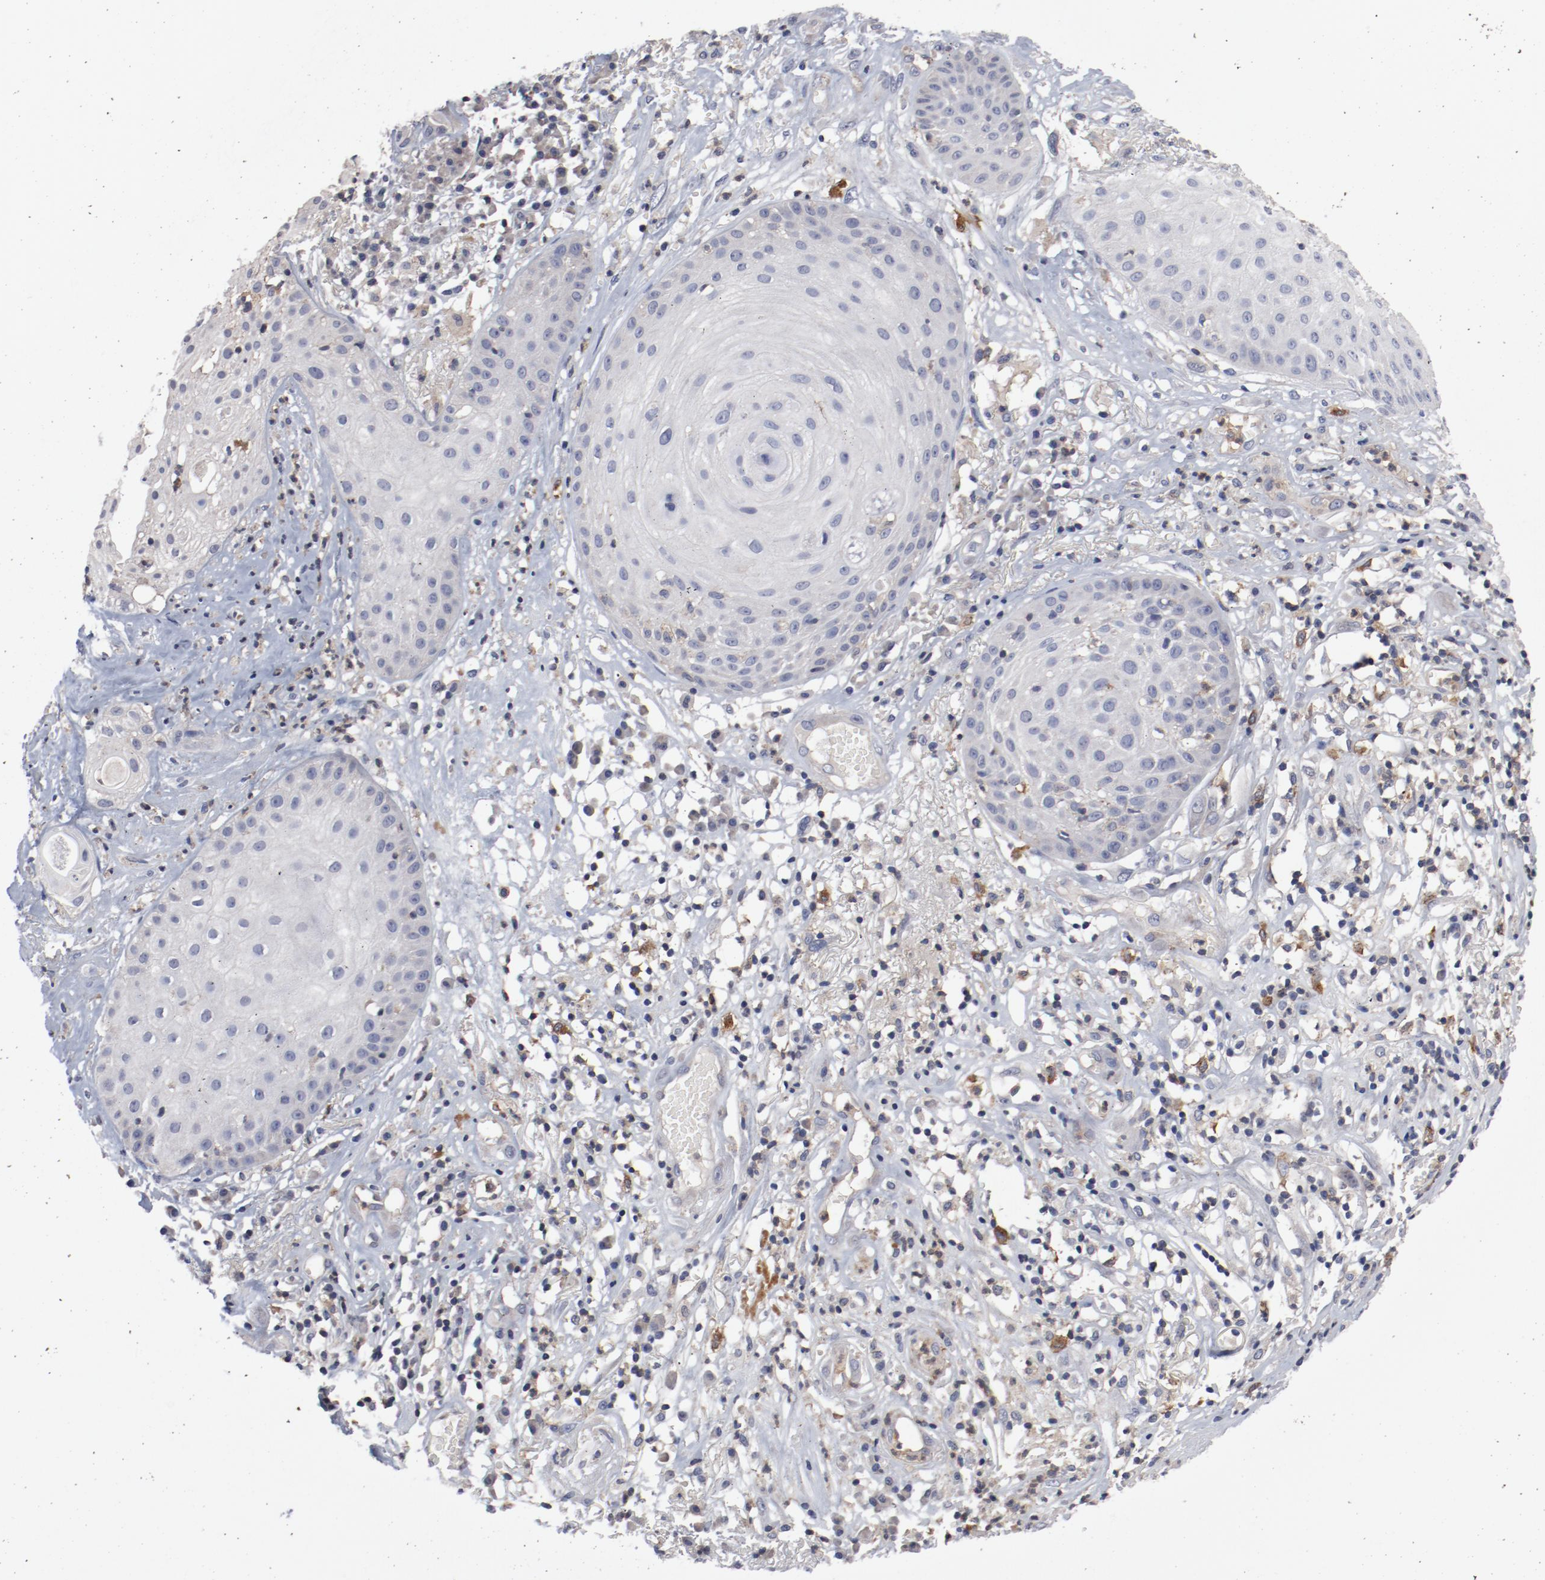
{"staining": {"intensity": "negative", "quantity": "none", "location": "none"}, "tissue": "skin cancer", "cell_type": "Tumor cells", "image_type": "cancer", "snomed": [{"axis": "morphology", "description": "Squamous cell carcinoma, NOS"}, {"axis": "topography", "description": "Skin"}], "caption": "This image is of skin squamous cell carcinoma stained with immunohistochemistry (IHC) to label a protein in brown with the nuclei are counter-stained blue. There is no staining in tumor cells.", "gene": "CBL", "patient": {"sex": "male", "age": 65}}